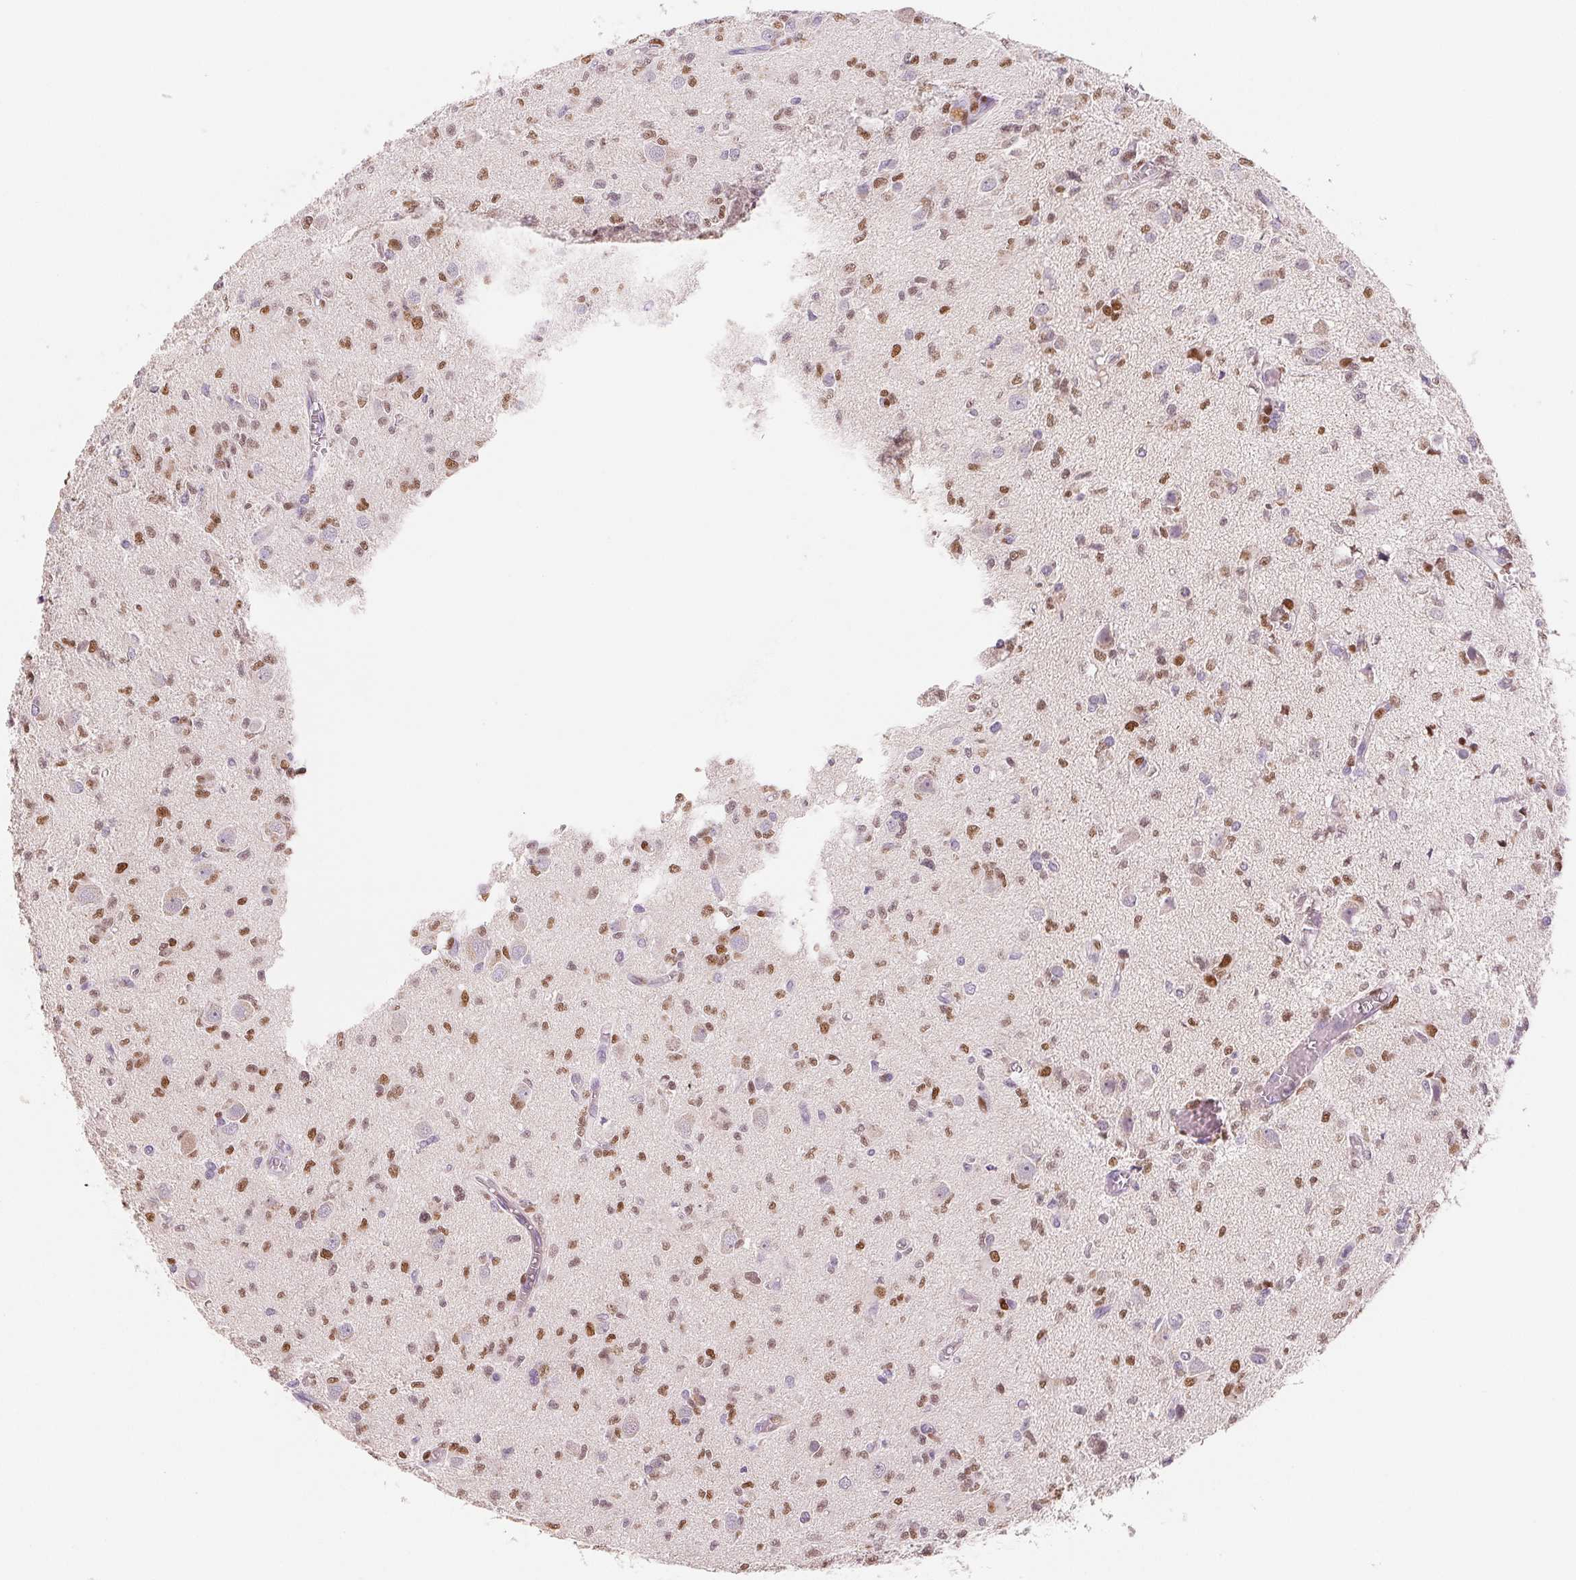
{"staining": {"intensity": "moderate", "quantity": "25%-75%", "location": "nuclear"}, "tissue": "glioma", "cell_type": "Tumor cells", "image_type": "cancer", "snomed": [{"axis": "morphology", "description": "Glioma, malignant, Low grade"}, {"axis": "topography", "description": "Brain"}], "caption": "Immunohistochemical staining of low-grade glioma (malignant) displays medium levels of moderate nuclear protein positivity in about 25%-75% of tumor cells.", "gene": "SMARCD3", "patient": {"sex": "male", "age": 64}}